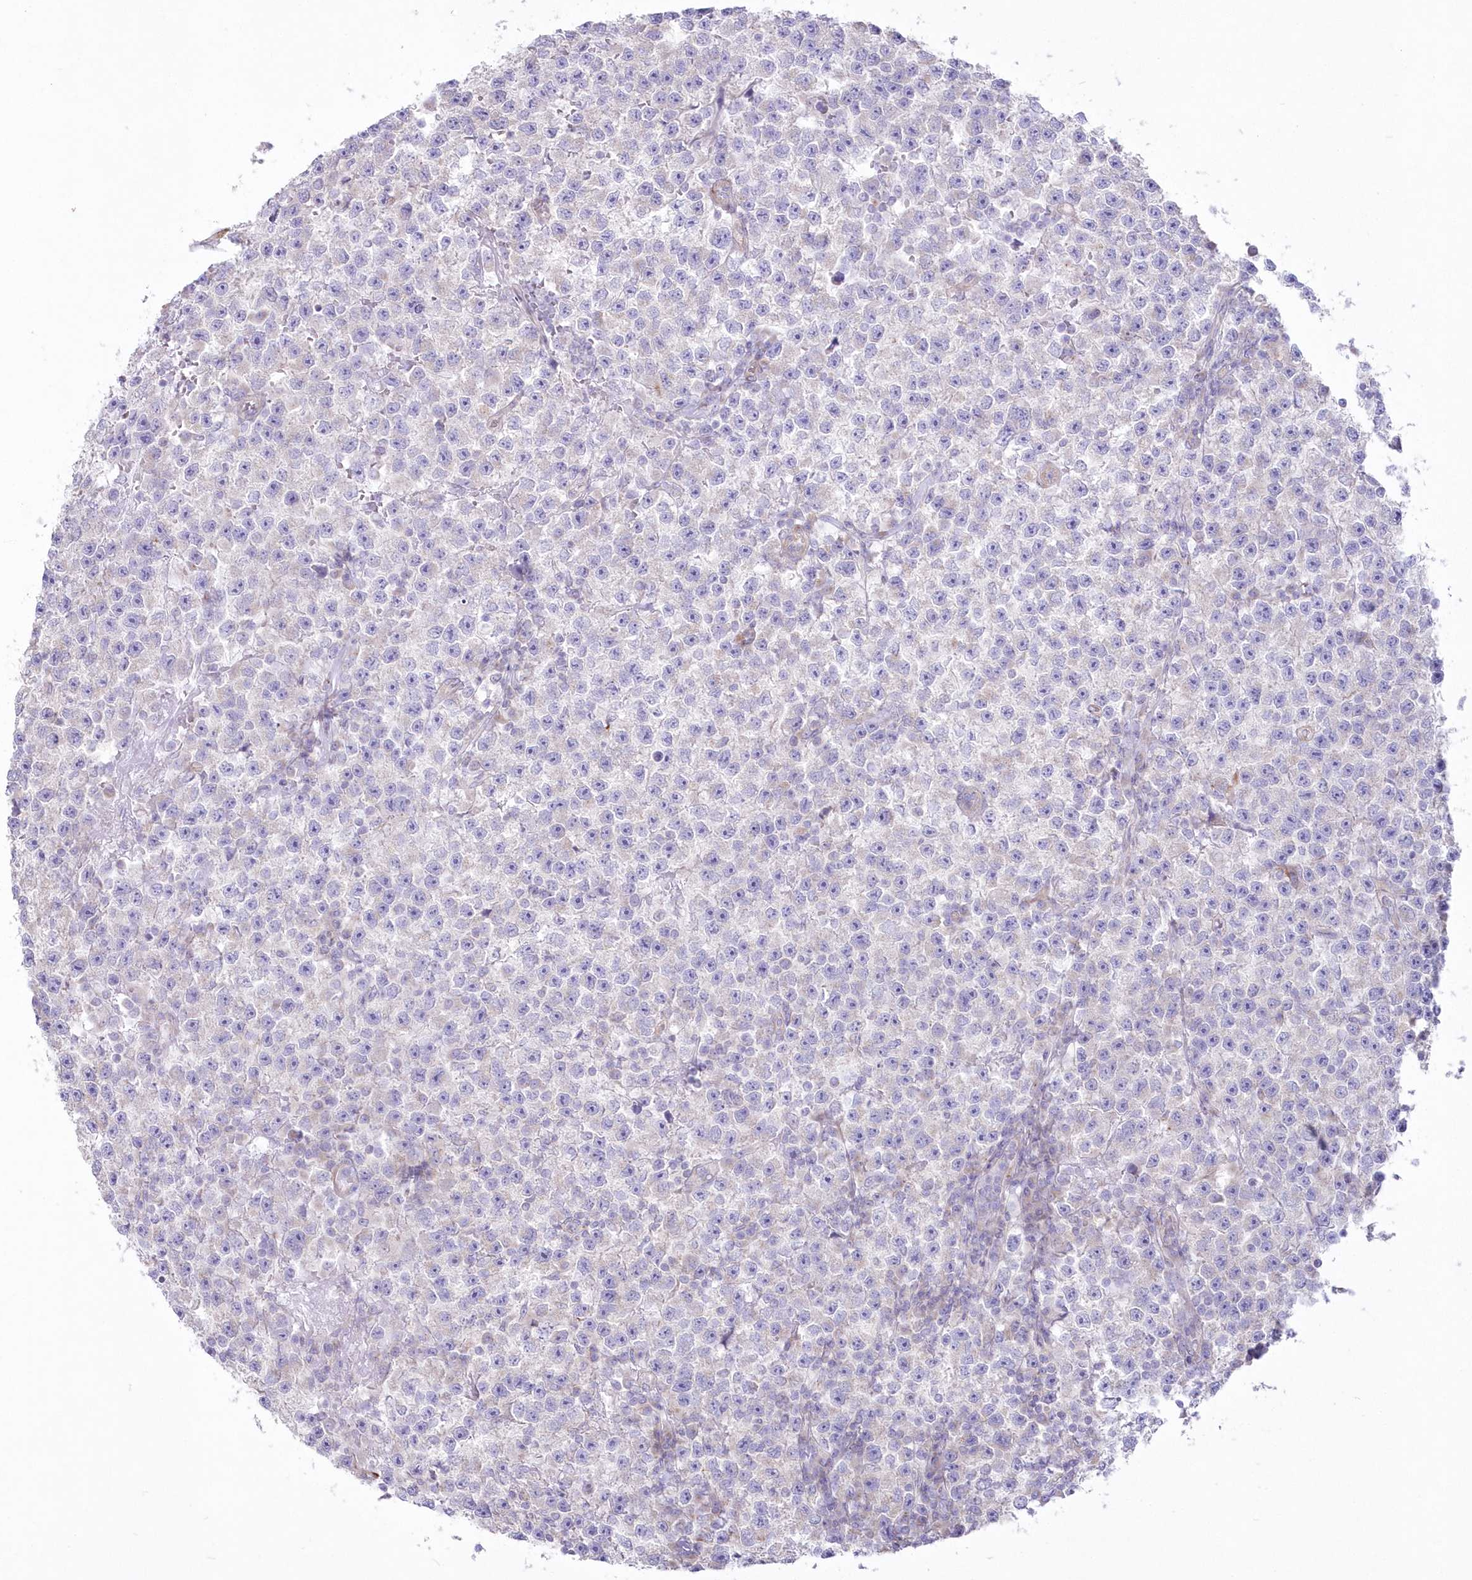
{"staining": {"intensity": "negative", "quantity": "none", "location": "none"}, "tissue": "testis cancer", "cell_type": "Tumor cells", "image_type": "cancer", "snomed": [{"axis": "morphology", "description": "Seminoma, NOS"}, {"axis": "topography", "description": "Testis"}], "caption": "Immunohistochemistry micrograph of neoplastic tissue: human seminoma (testis) stained with DAB (3,3'-diaminobenzidine) displays no significant protein expression in tumor cells.", "gene": "ZNF843", "patient": {"sex": "male", "age": 22}}